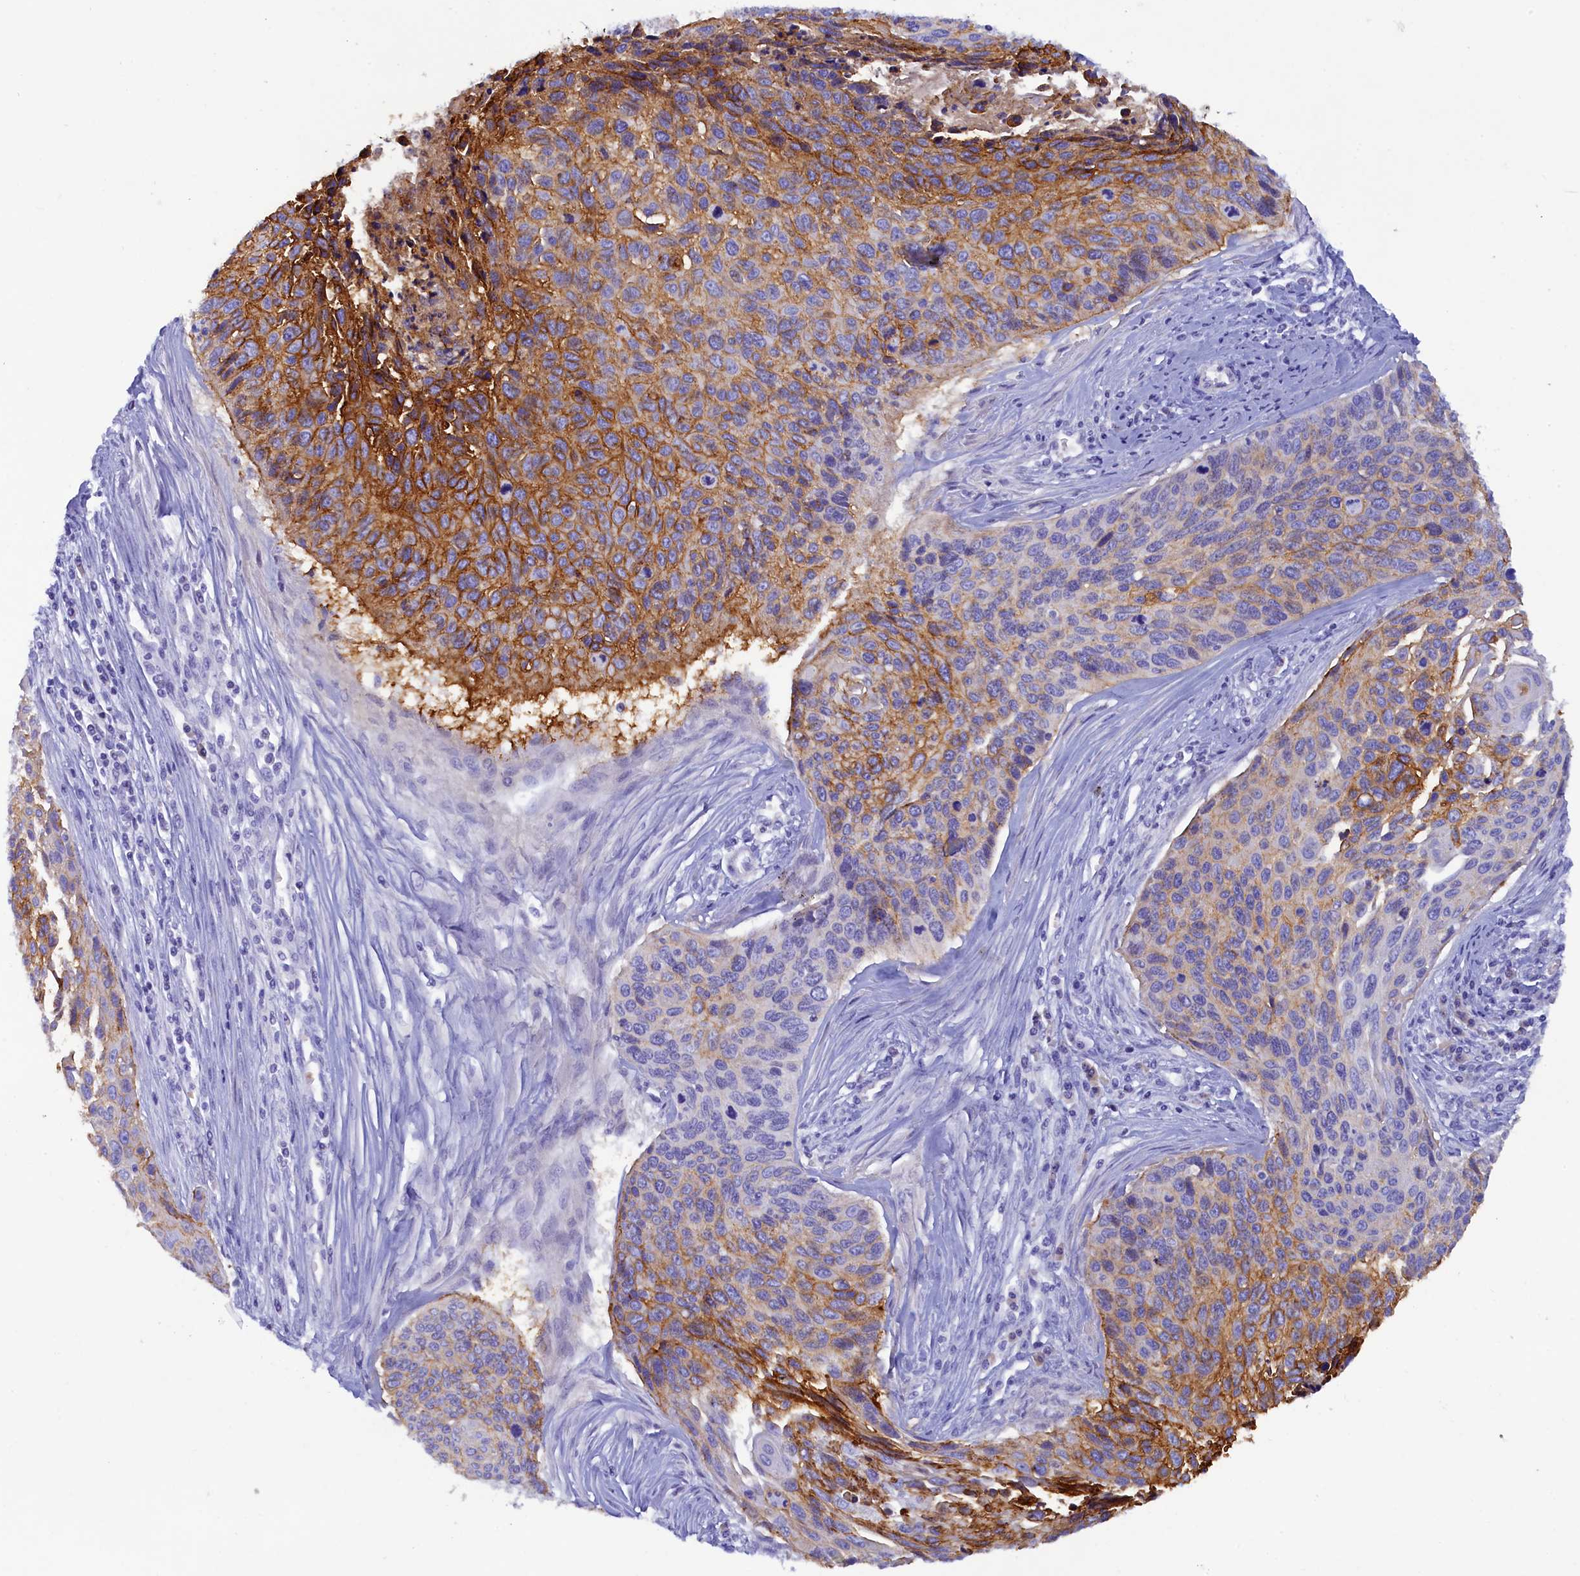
{"staining": {"intensity": "strong", "quantity": "25%-75%", "location": "cytoplasmic/membranous"}, "tissue": "cervical cancer", "cell_type": "Tumor cells", "image_type": "cancer", "snomed": [{"axis": "morphology", "description": "Squamous cell carcinoma, NOS"}, {"axis": "topography", "description": "Cervix"}], "caption": "This image reveals squamous cell carcinoma (cervical) stained with immunohistochemistry to label a protein in brown. The cytoplasmic/membranous of tumor cells show strong positivity for the protein. Nuclei are counter-stained blue.", "gene": "MYADML2", "patient": {"sex": "female", "age": 55}}